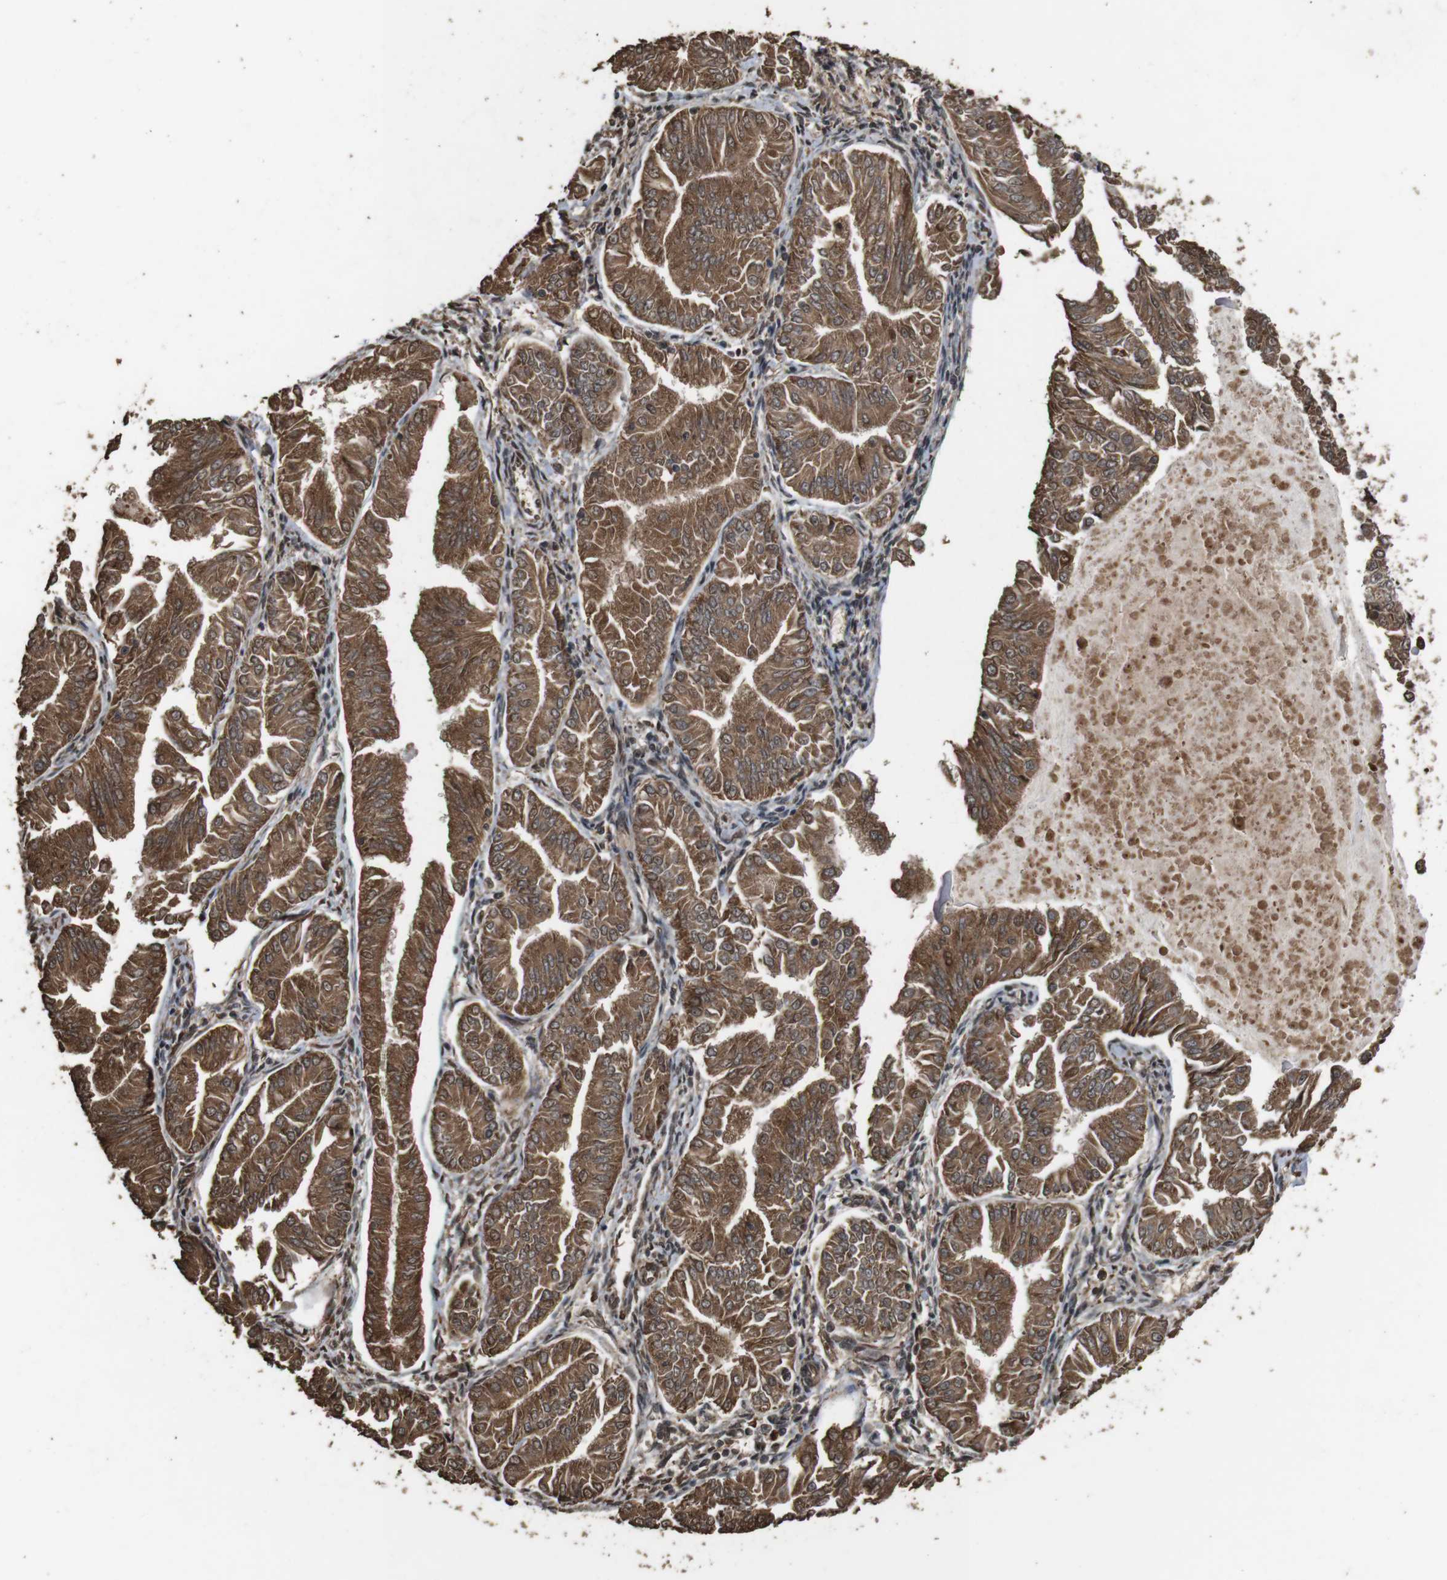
{"staining": {"intensity": "strong", "quantity": ">75%", "location": "cytoplasmic/membranous"}, "tissue": "endometrial cancer", "cell_type": "Tumor cells", "image_type": "cancer", "snomed": [{"axis": "morphology", "description": "Adenocarcinoma, NOS"}, {"axis": "topography", "description": "Endometrium"}], "caption": "A photomicrograph of human endometrial adenocarcinoma stained for a protein shows strong cytoplasmic/membranous brown staining in tumor cells.", "gene": "RRAS2", "patient": {"sex": "female", "age": 53}}